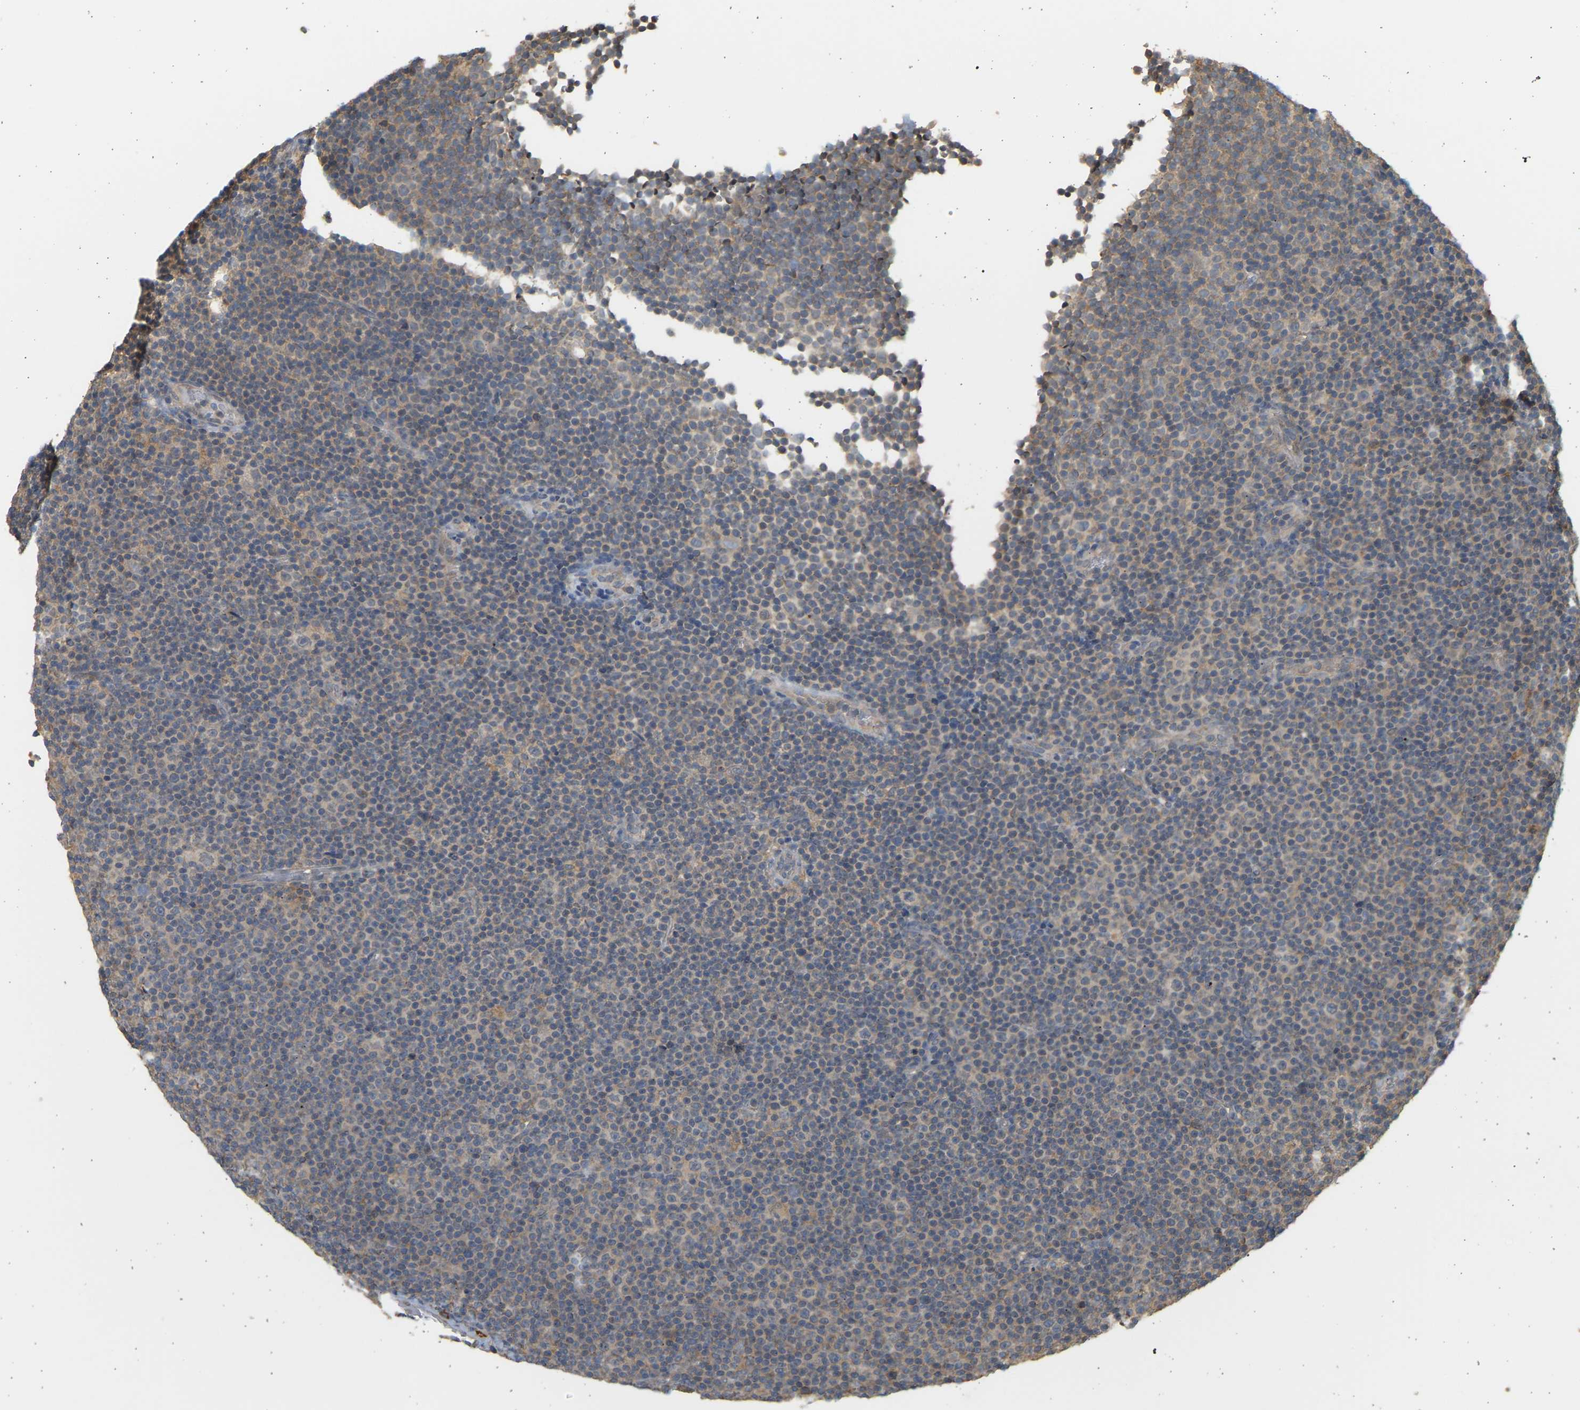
{"staining": {"intensity": "weak", "quantity": "25%-75%", "location": "cytoplasmic/membranous"}, "tissue": "lymphoma", "cell_type": "Tumor cells", "image_type": "cancer", "snomed": [{"axis": "morphology", "description": "Malignant lymphoma, non-Hodgkin's type, Low grade"}, {"axis": "topography", "description": "Lymph node"}], "caption": "High-magnification brightfield microscopy of malignant lymphoma, non-Hodgkin's type (low-grade) stained with DAB (3,3'-diaminobenzidine) (brown) and counterstained with hematoxylin (blue). tumor cells exhibit weak cytoplasmic/membranous expression is seen in about25%-75% of cells.", "gene": "B4GALT6", "patient": {"sex": "female", "age": 67}}